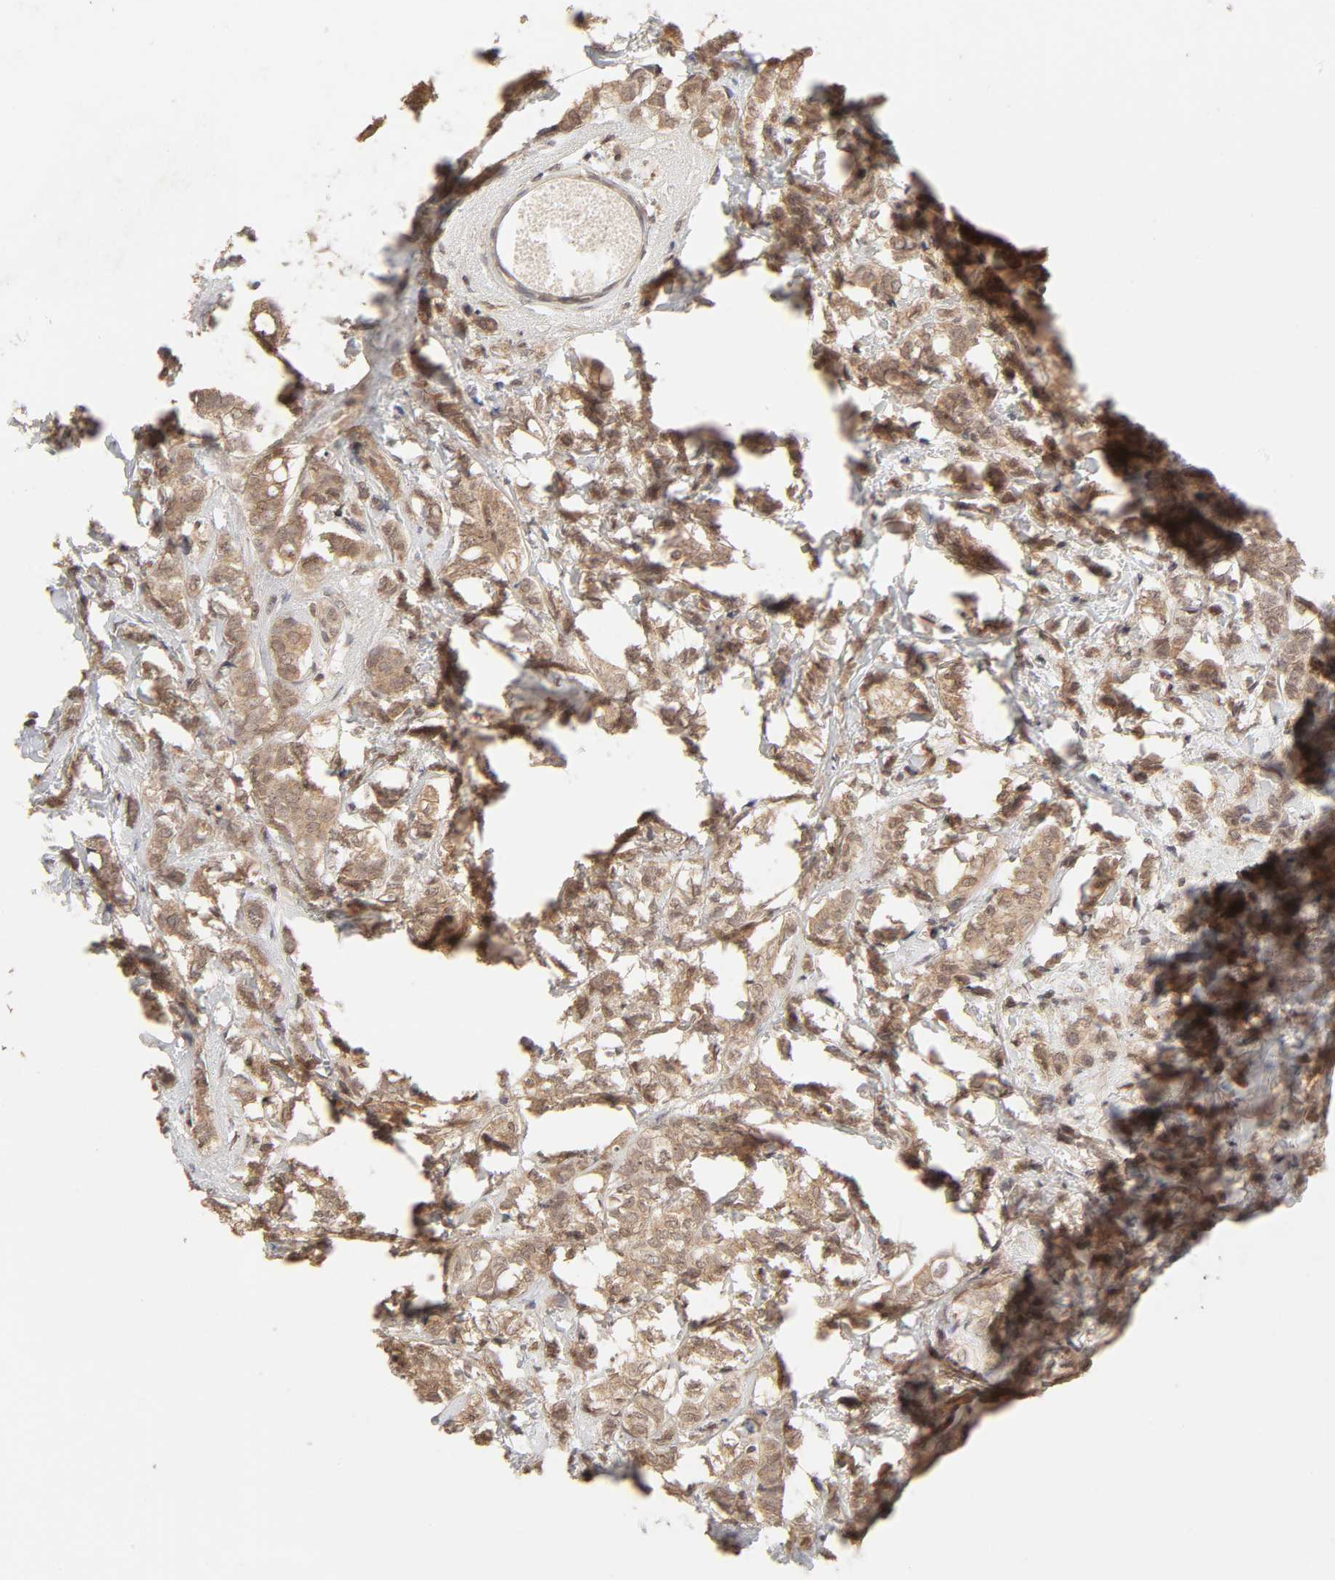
{"staining": {"intensity": "moderate", "quantity": ">75%", "location": "cytoplasmic/membranous"}, "tissue": "breast cancer", "cell_type": "Tumor cells", "image_type": "cancer", "snomed": [{"axis": "morphology", "description": "Lobular carcinoma"}, {"axis": "topography", "description": "Breast"}], "caption": "IHC micrograph of neoplastic tissue: breast cancer (lobular carcinoma) stained using immunohistochemistry exhibits medium levels of moderate protein expression localized specifically in the cytoplasmic/membranous of tumor cells, appearing as a cytoplasmic/membranous brown color.", "gene": "MAPK1", "patient": {"sex": "female", "age": 60}}